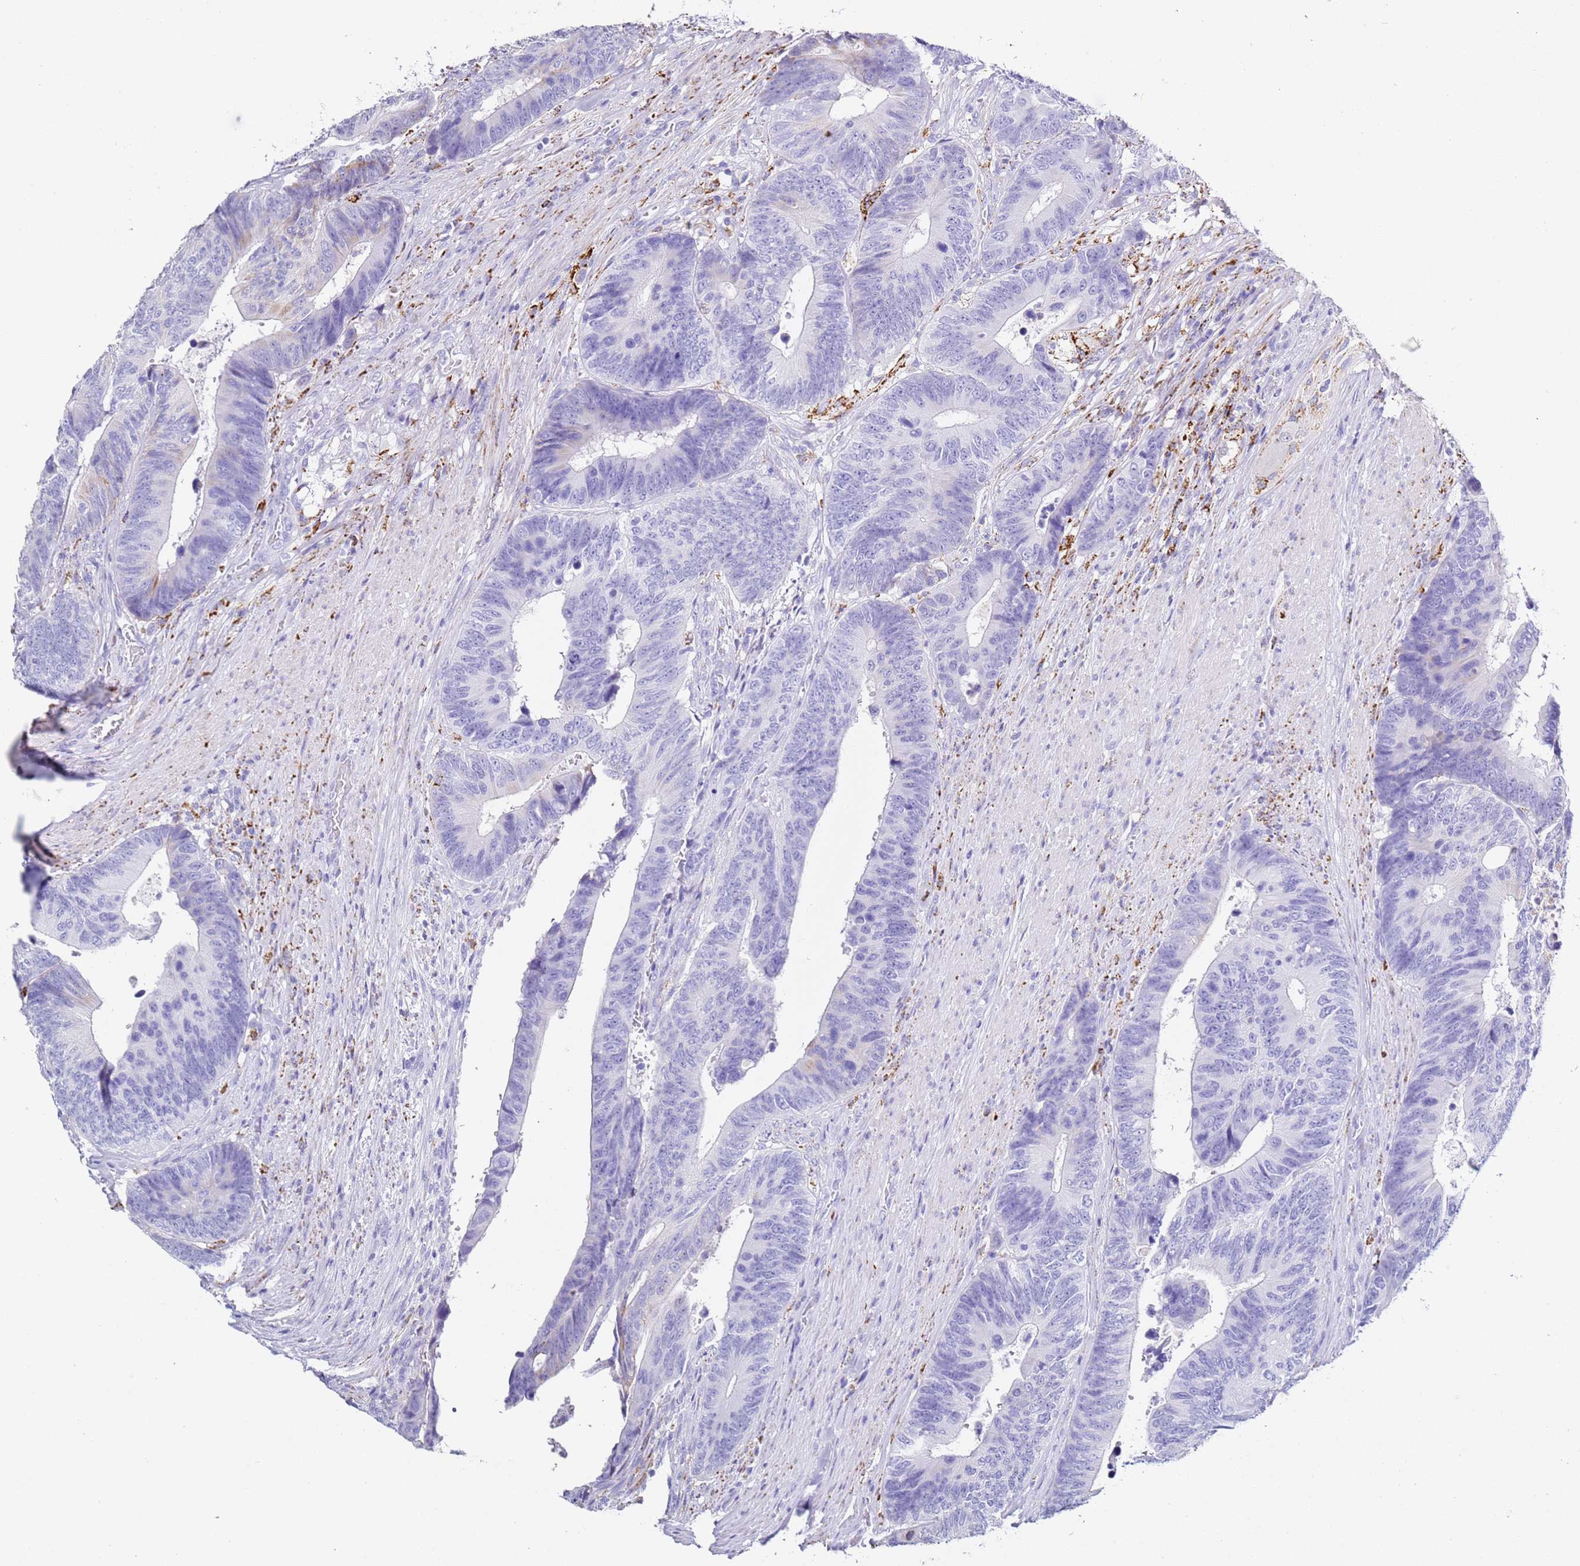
{"staining": {"intensity": "negative", "quantity": "none", "location": "none"}, "tissue": "colorectal cancer", "cell_type": "Tumor cells", "image_type": "cancer", "snomed": [{"axis": "morphology", "description": "Adenocarcinoma, NOS"}, {"axis": "topography", "description": "Colon"}], "caption": "The immunohistochemistry micrograph has no significant staining in tumor cells of colorectal adenocarcinoma tissue.", "gene": "PTBP2", "patient": {"sex": "male", "age": 87}}